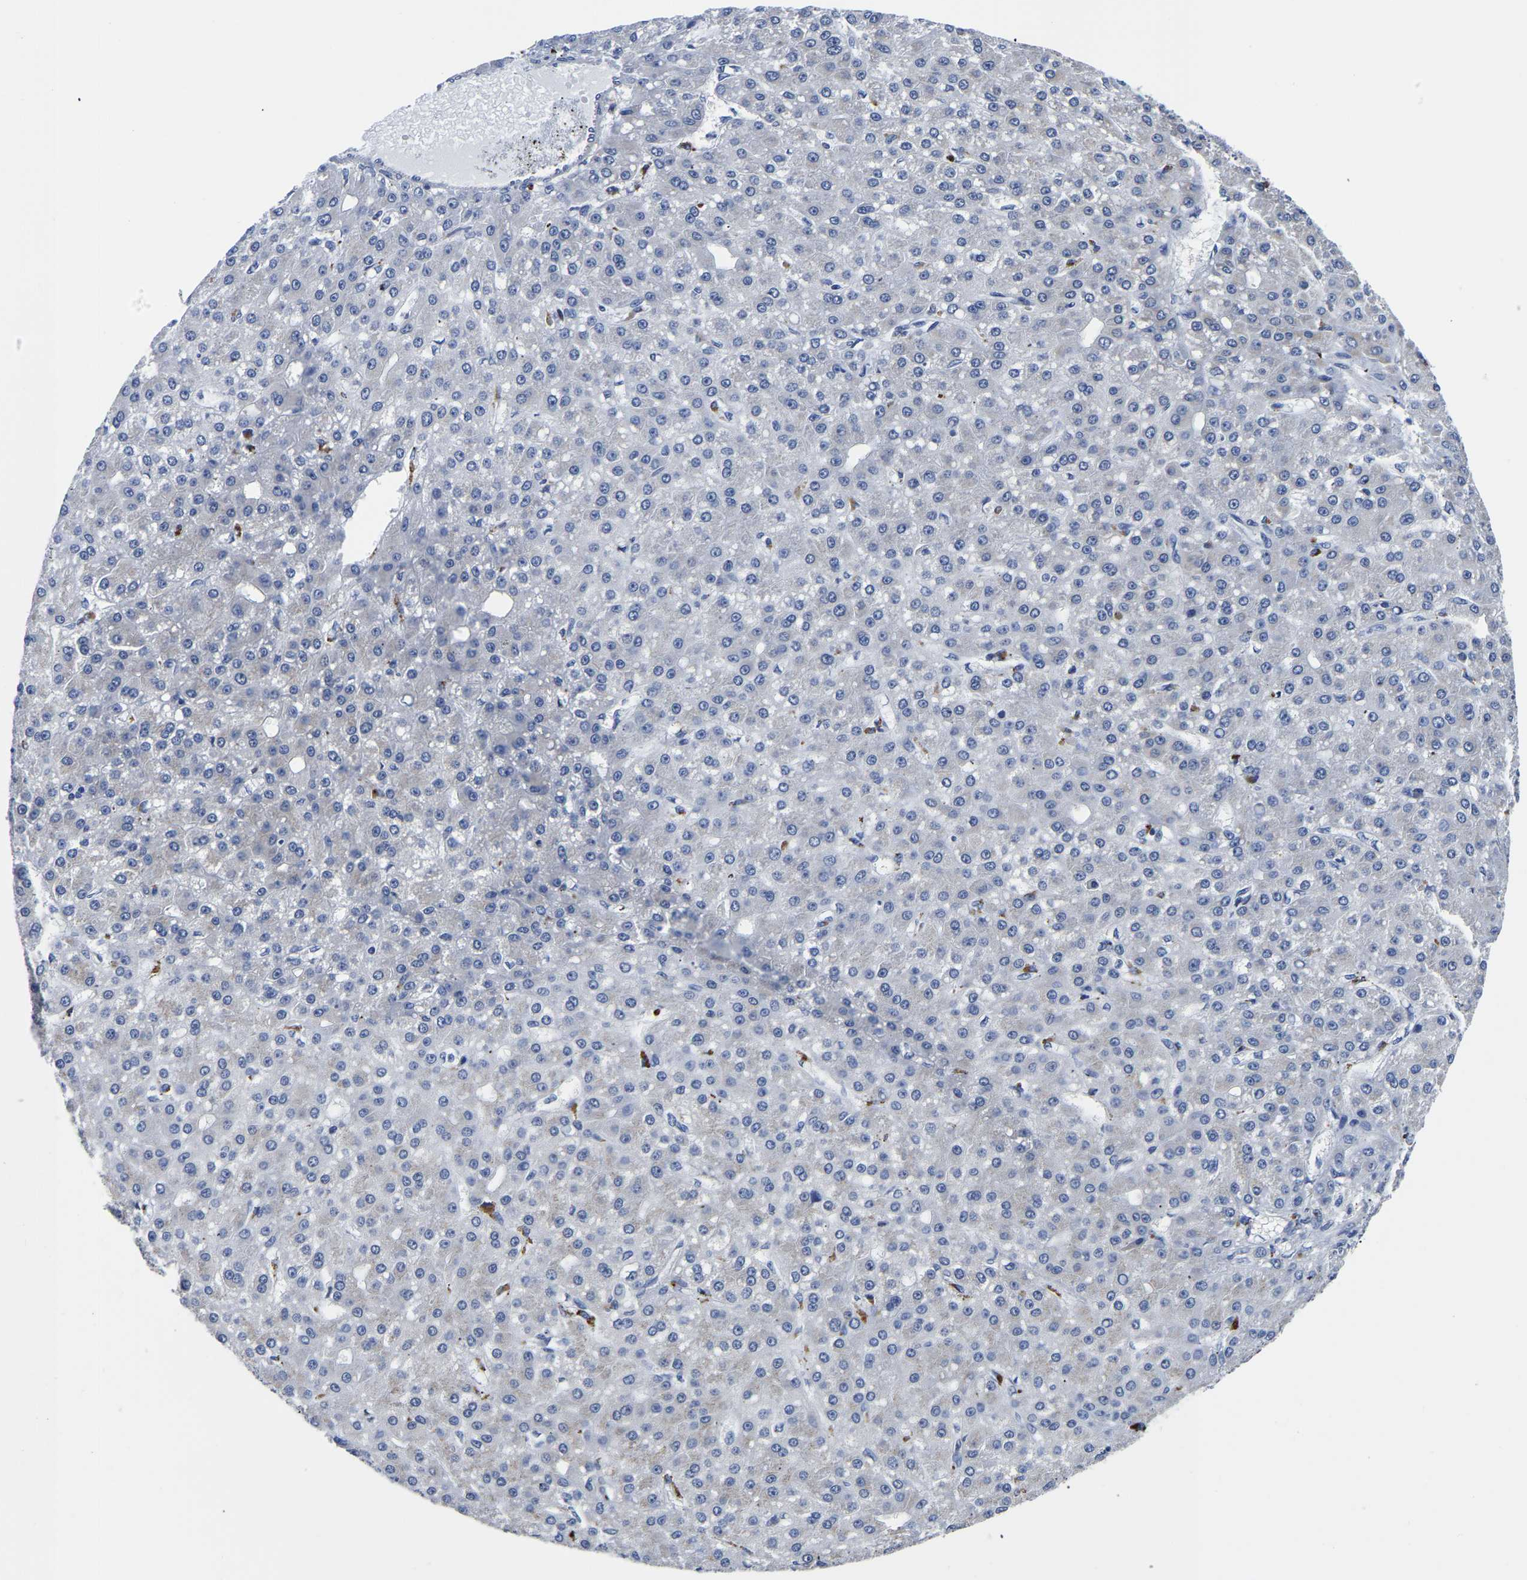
{"staining": {"intensity": "negative", "quantity": "none", "location": "none"}, "tissue": "liver cancer", "cell_type": "Tumor cells", "image_type": "cancer", "snomed": [{"axis": "morphology", "description": "Carcinoma, Hepatocellular, NOS"}, {"axis": "topography", "description": "Liver"}], "caption": "The photomicrograph shows no significant staining in tumor cells of liver hepatocellular carcinoma.", "gene": "PDLIM7", "patient": {"sex": "male", "age": 67}}